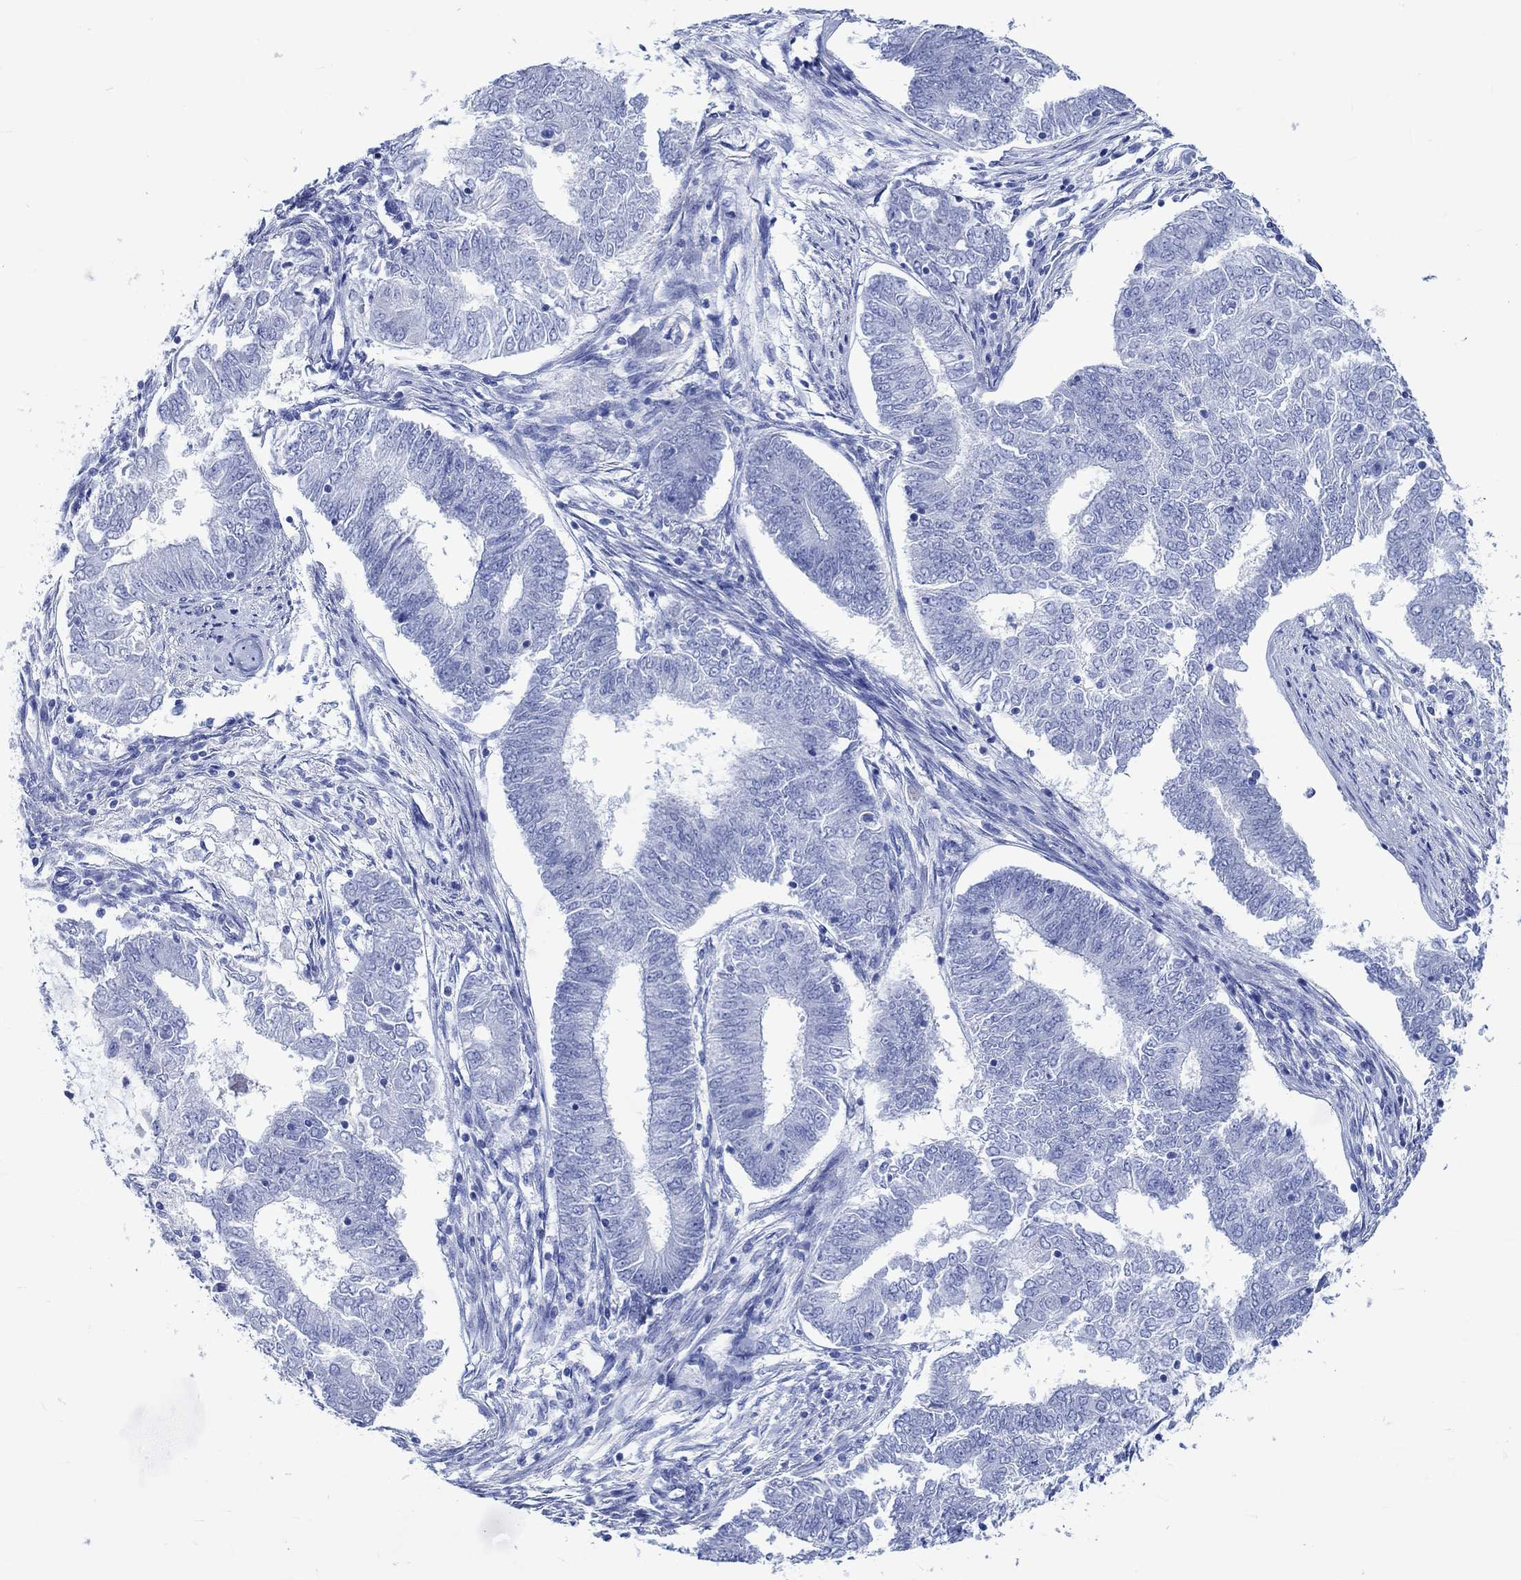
{"staining": {"intensity": "negative", "quantity": "none", "location": "none"}, "tissue": "endometrial cancer", "cell_type": "Tumor cells", "image_type": "cancer", "snomed": [{"axis": "morphology", "description": "Adenocarcinoma, NOS"}, {"axis": "topography", "description": "Endometrium"}], "caption": "This image is of adenocarcinoma (endometrial) stained with IHC to label a protein in brown with the nuclei are counter-stained blue. There is no positivity in tumor cells. (Brightfield microscopy of DAB (3,3'-diaminobenzidine) IHC at high magnification).", "gene": "KLHL33", "patient": {"sex": "female", "age": 62}}